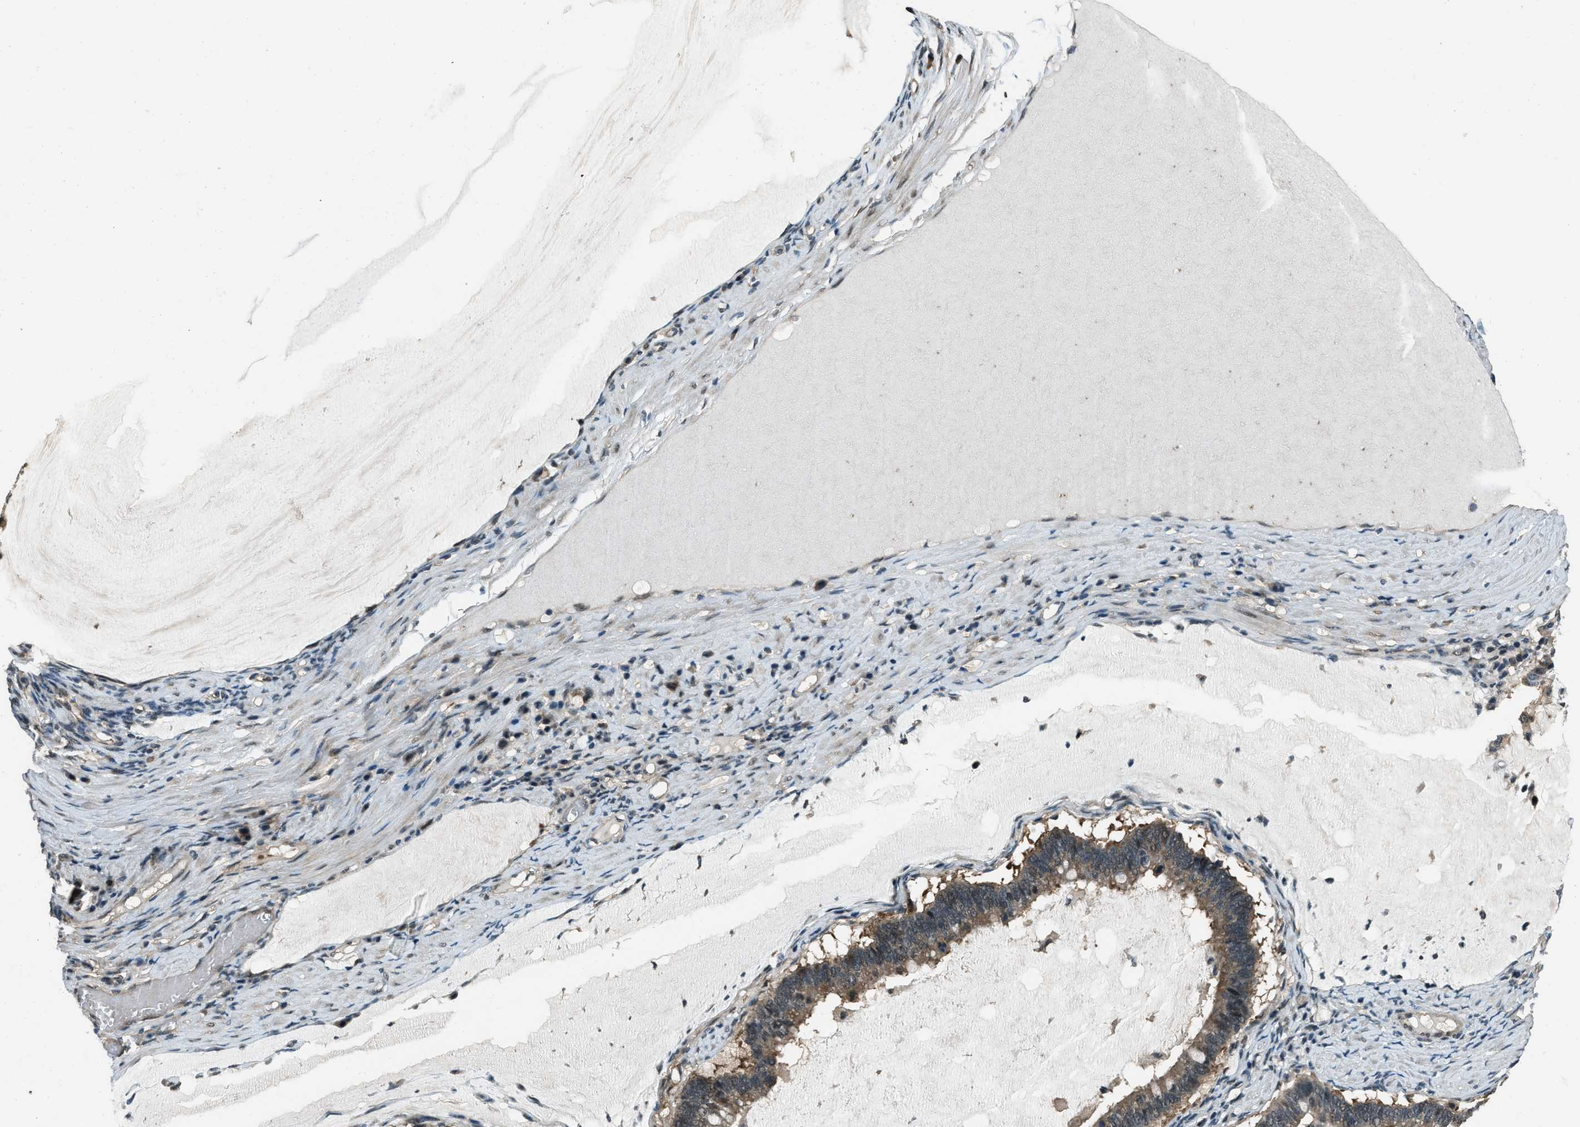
{"staining": {"intensity": "moderate", "quantity": ">75%", "location": "cytoplasmic/membranous"}, "tissue": "ovarian cancer", "cell_type": "Tumor cells", "image_type": "cancer", "snomed": [{"axis": "morphology", "description": "Cystadenocarcinoma, mucinous, NOS"}, {"axis": "topography", "description": "Ovary"}], "caption": "DAB immunohistochemical staining of ovarian mucinous cystadenocarcinoma displays moderate cytoplasmic/membranous protein positivity in about >75% of tumor cells. Nuclei are stained in blue.", "gene": "NUDCD3", "patient": {"sex": "female", "age": 61}}